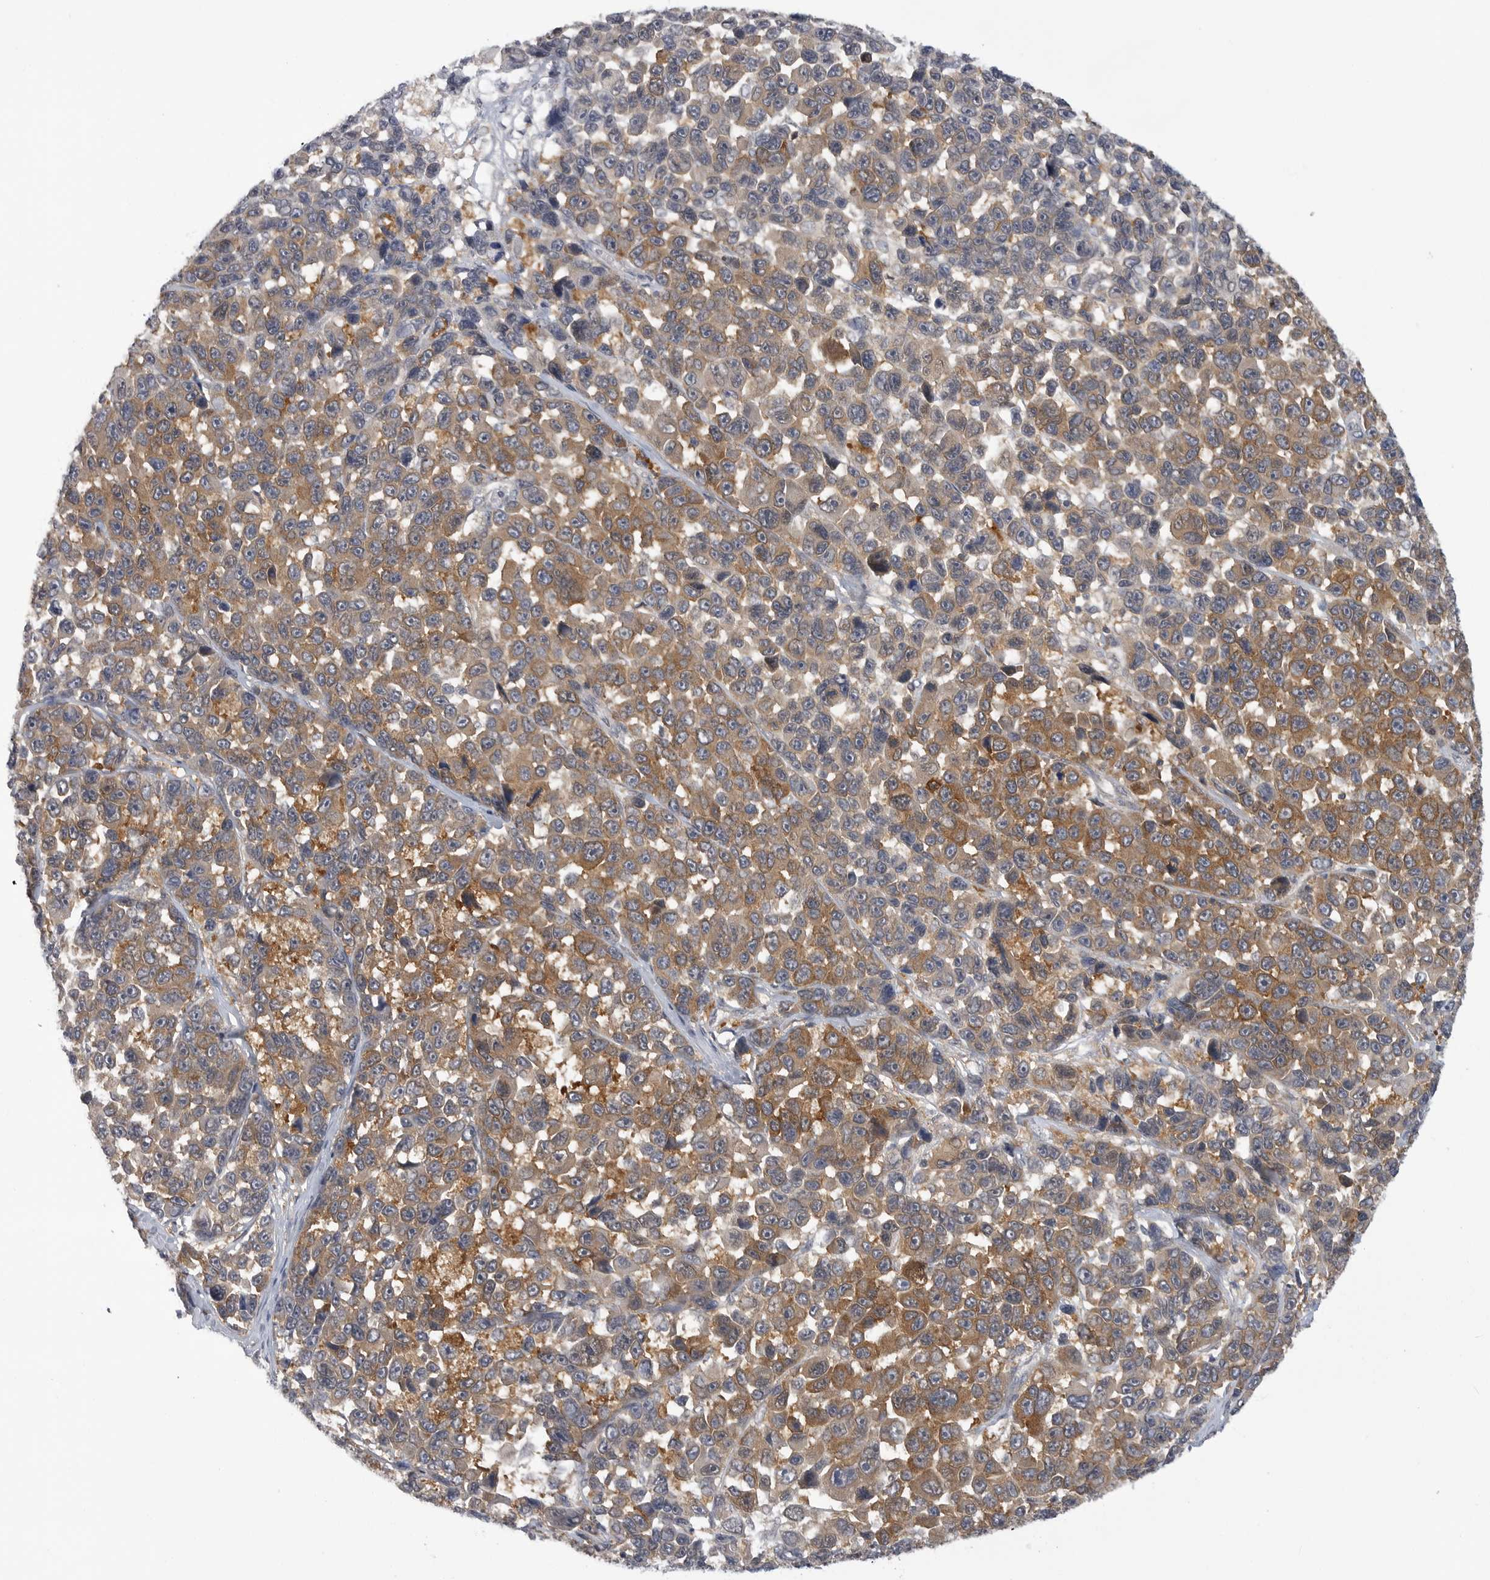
{"staining": {"intensity": "moderate", "quantity": ">75%", "location": "cytoplasmic/membranous"}, "tissue": "melanoma", "cell_type": "Tumor cells", "image_type": "cancer", "snomed": [{"axis": "morphology", "description": "Malignant melanoma, NOS"}, {"axis": "topography", "description": "Skin"}], "caption": "Human malignant melanoma stained with a protein marker exhibits moderate staining in tumor cells.", "gene": "CACYBP", "patient": {"sex": "male", "age": 53}}